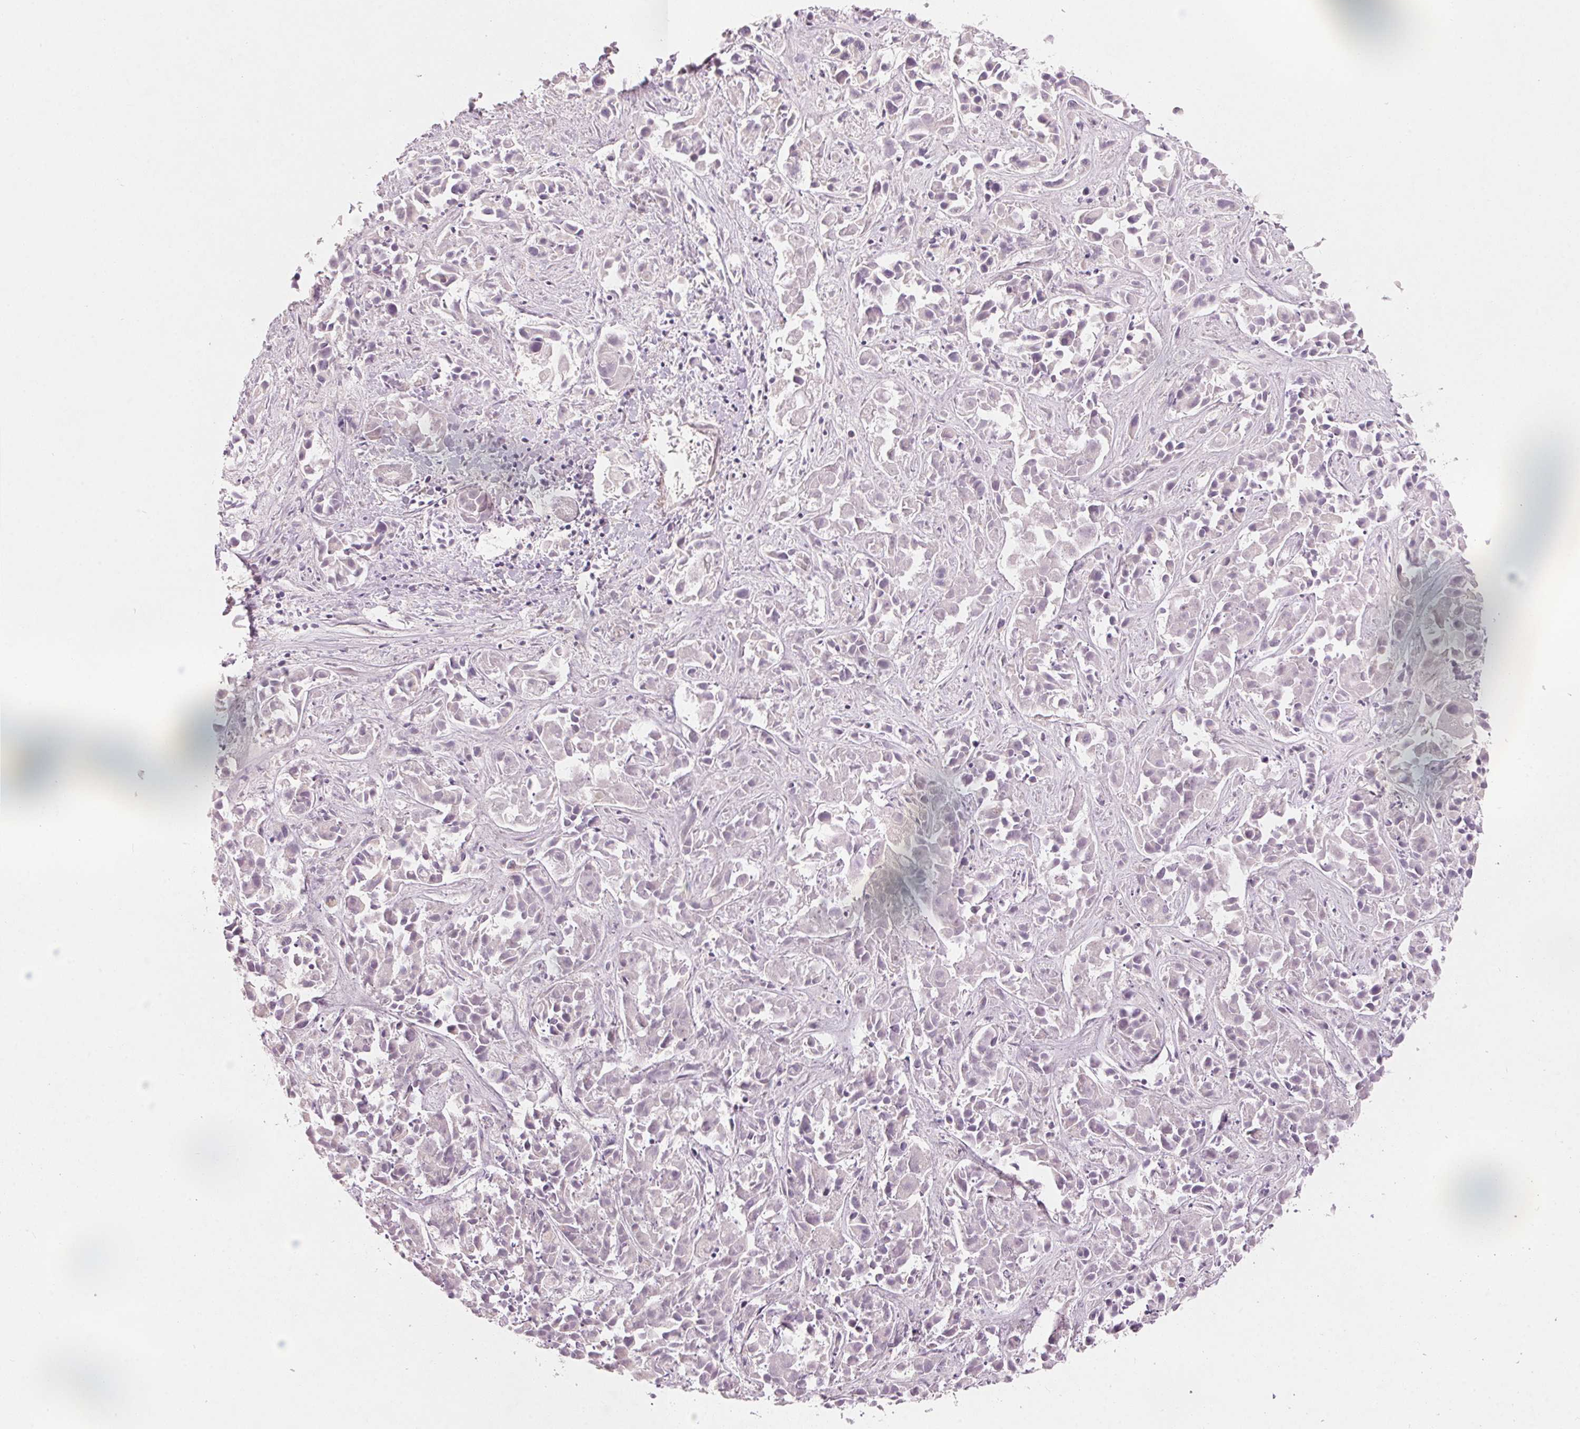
{"staining": {"intensity": "negative", "quantity": "none", "location": "none"}, "tissue": "liver cancer", "cell_type": "Tumor cells", "image_type": "cancer", "snomed": [{"axis": "morphology", "description": "Cholangiocarcinoma"}, {"axis": "topography", "description": "Liver"}], "caption": "Tumor cells show no significant protein expression in cholangiocarcinoma (liver).", "gene": "DRAM2", "patient": {"sex": "female", "age": 81}}